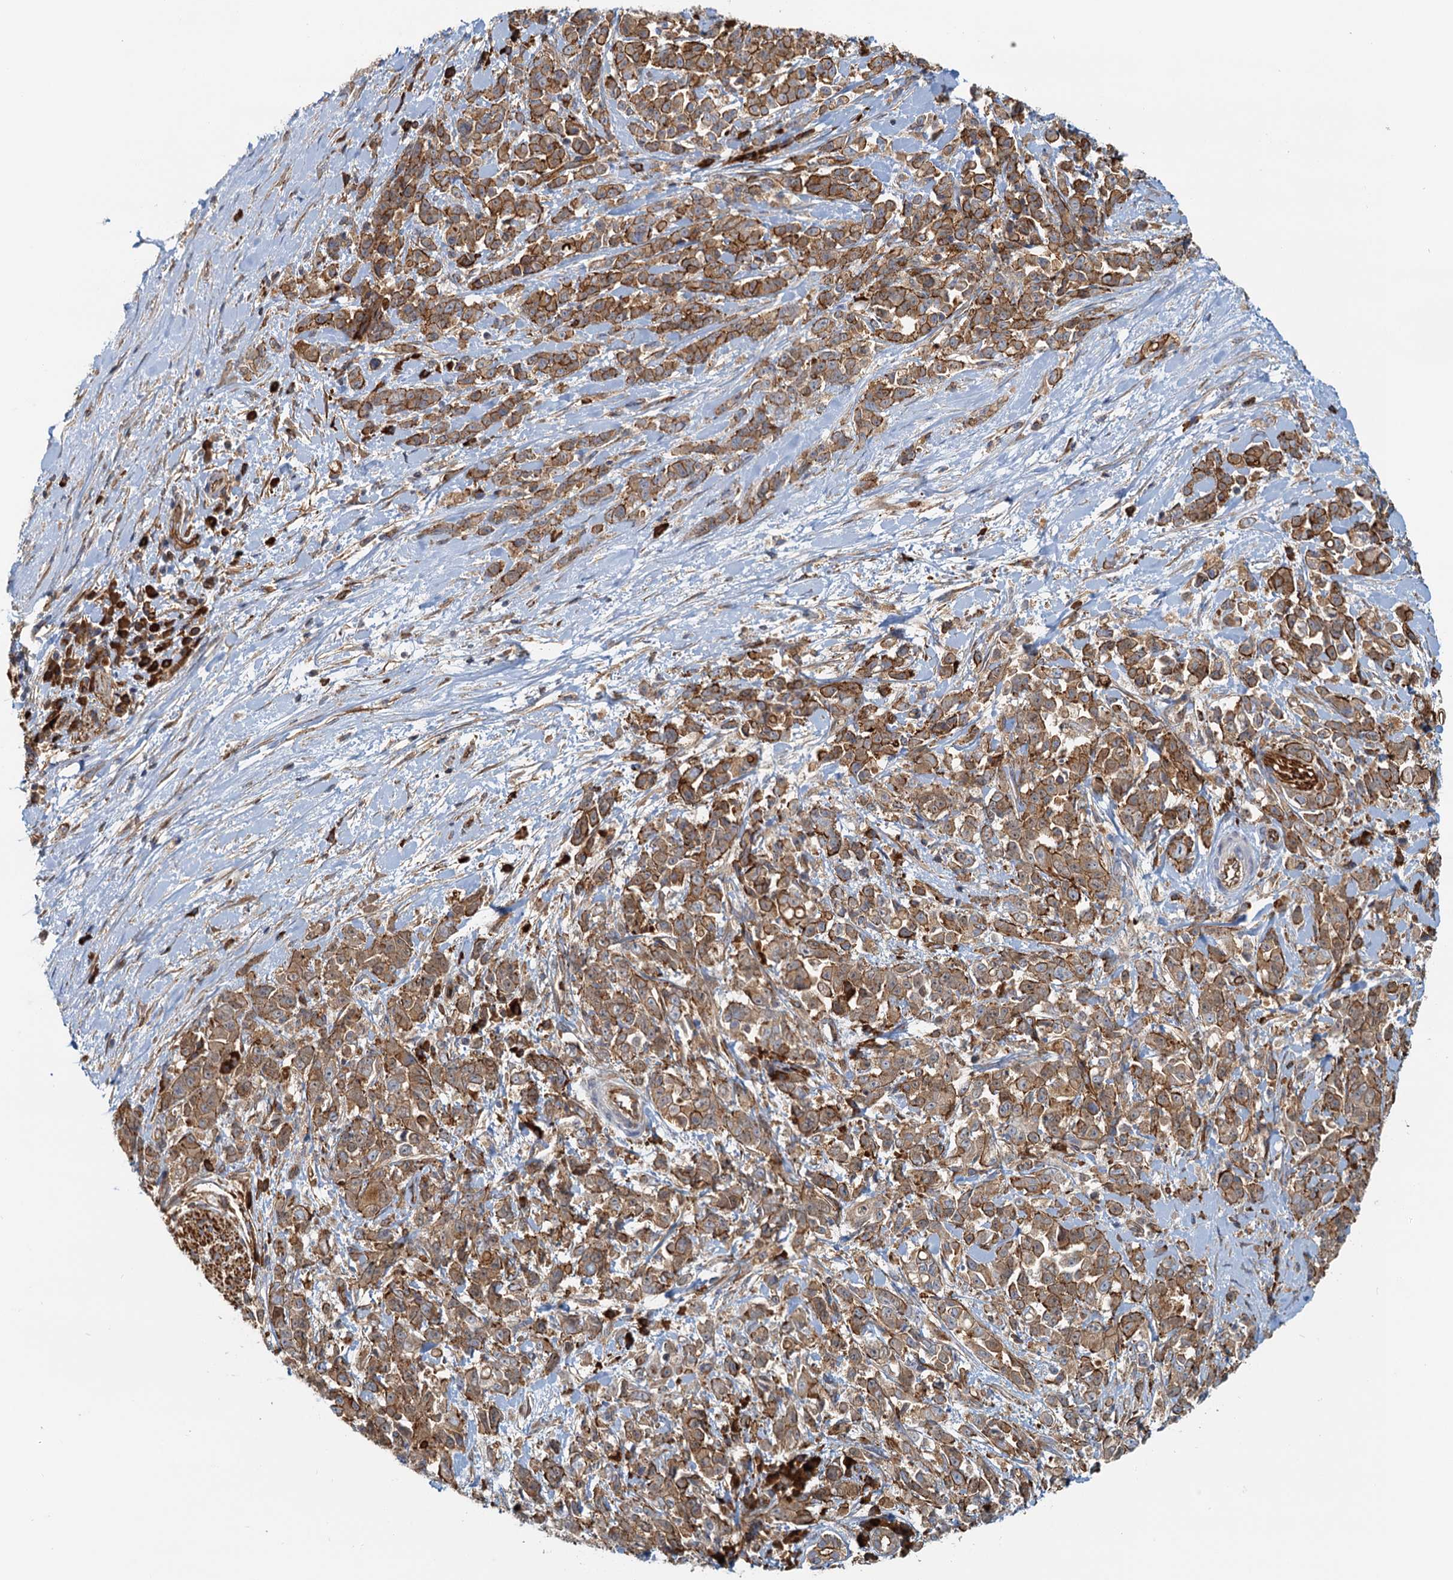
{"staining": {"intensity": "strong", "quantity": ">75%", "location": "cytoplasmic/membranous"}, "tissue": "pancreatic cancer", "cell_type": "Tumor cells", "image_type": "cancer", "snomed": [{"axis": "morphology", "description": "Normal tissue, NOS"}, {"axis": "morphology", "description": "Adenocarcinoma, NOS"}, {"axis": "topography", "description": "Pancreas"}], "caption": "Immunohistochemistry (DAB (3,3'-diaminobenzidine)) staining of pancreatic cancer (adenocarcinoma) shows strong cytoplasmic/membranous protein positivity in approximately >75% of tumor cells.", "gene": "NIPAL3", "patient": {"sex": "female", "age": 64}}